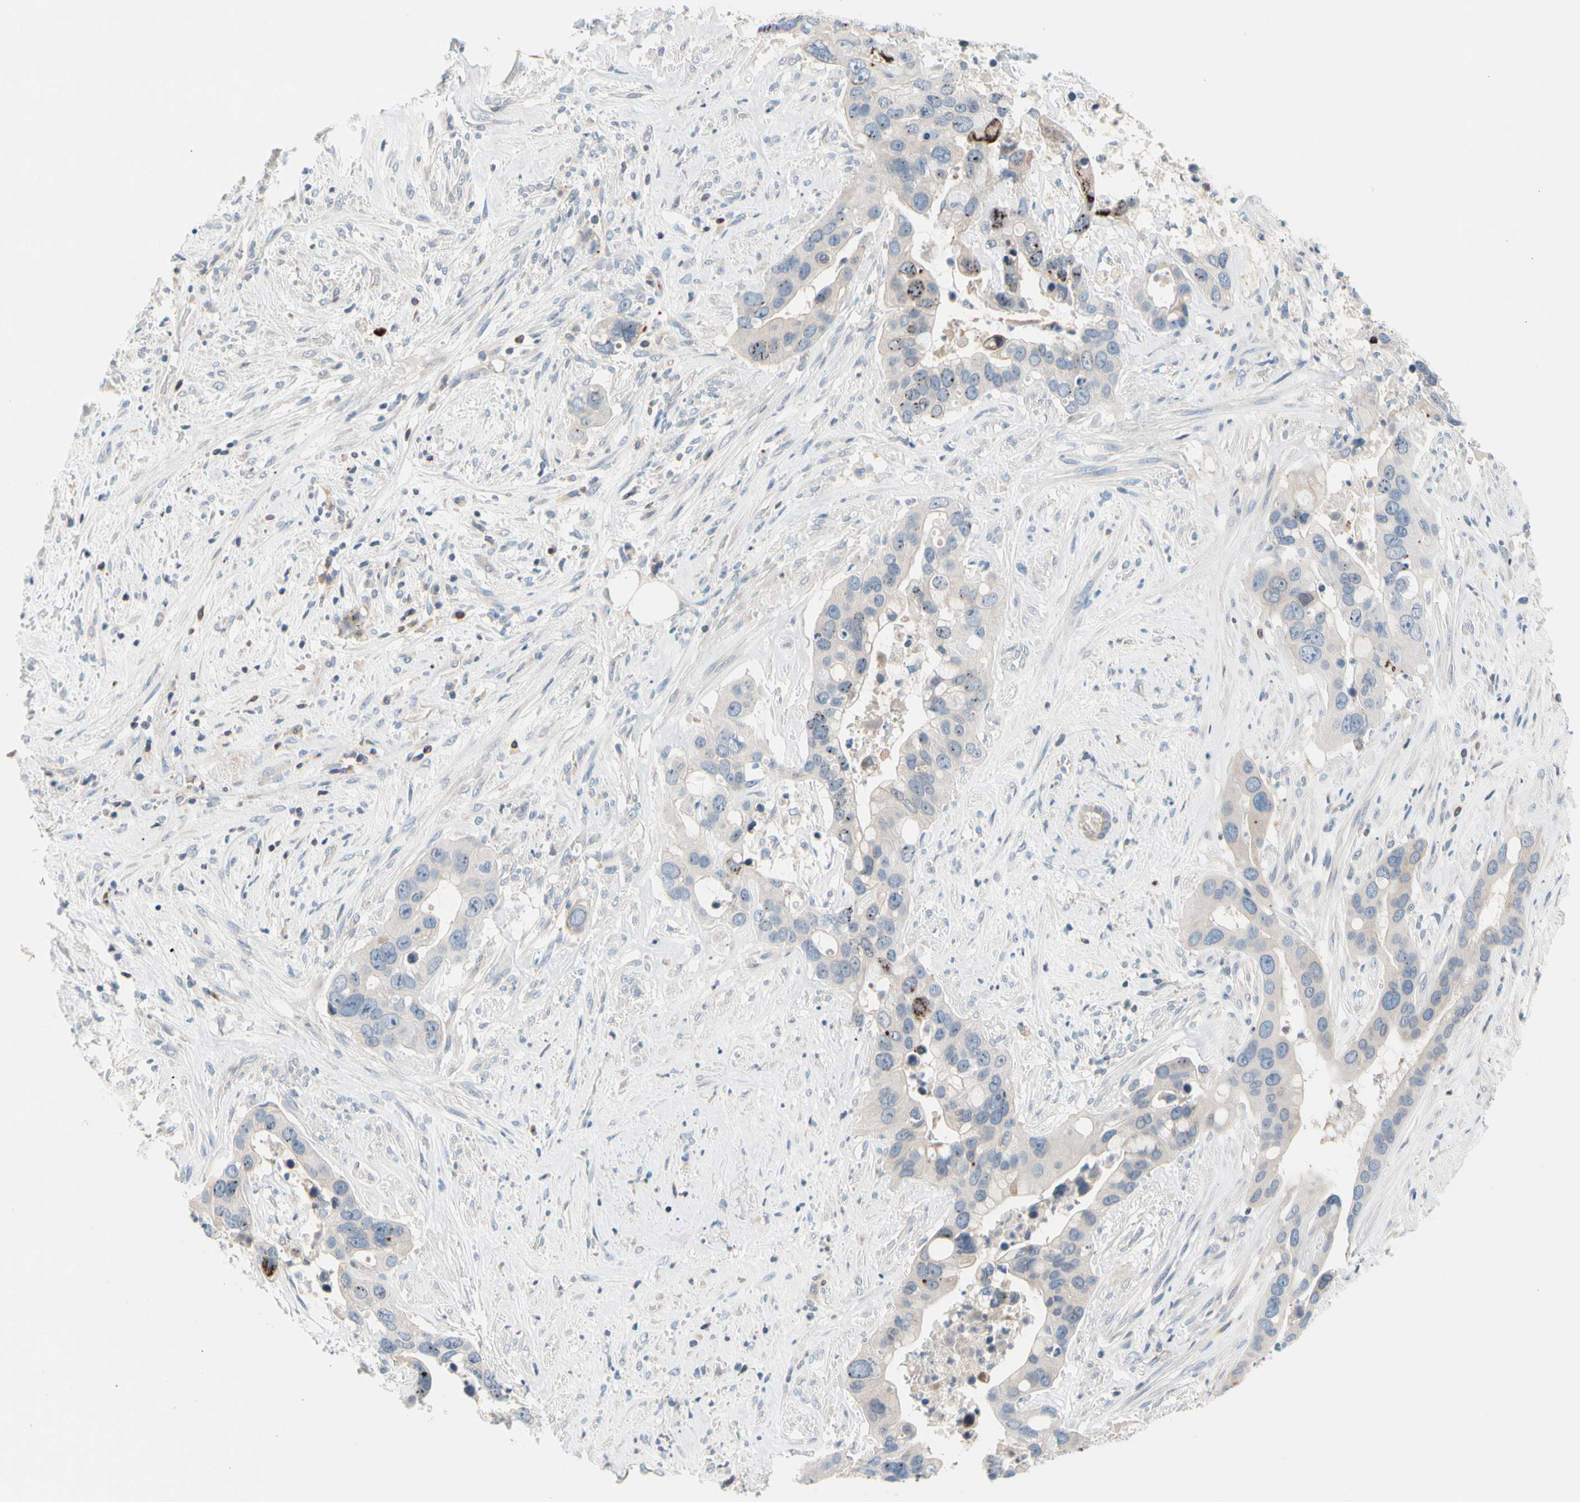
{"staining": {"intensity": "negative", "quantity": "none", "location": "none"}, "tissue": "liver cancer", "cell_type": "Tumor cells", "image_type": "cancer", "snomed": [{"axis": "morphology", "description": "Cholangiocarcinoma"}, {"axis": "topography", "description": "Liver"}], "caption": "A high-resolution photomicrograph shows IHC staining of liver cancer, which shows no significant staining in tumor cells.", "gene": "MAP3K3", "patient": {"sex": "female", "age": 65}}